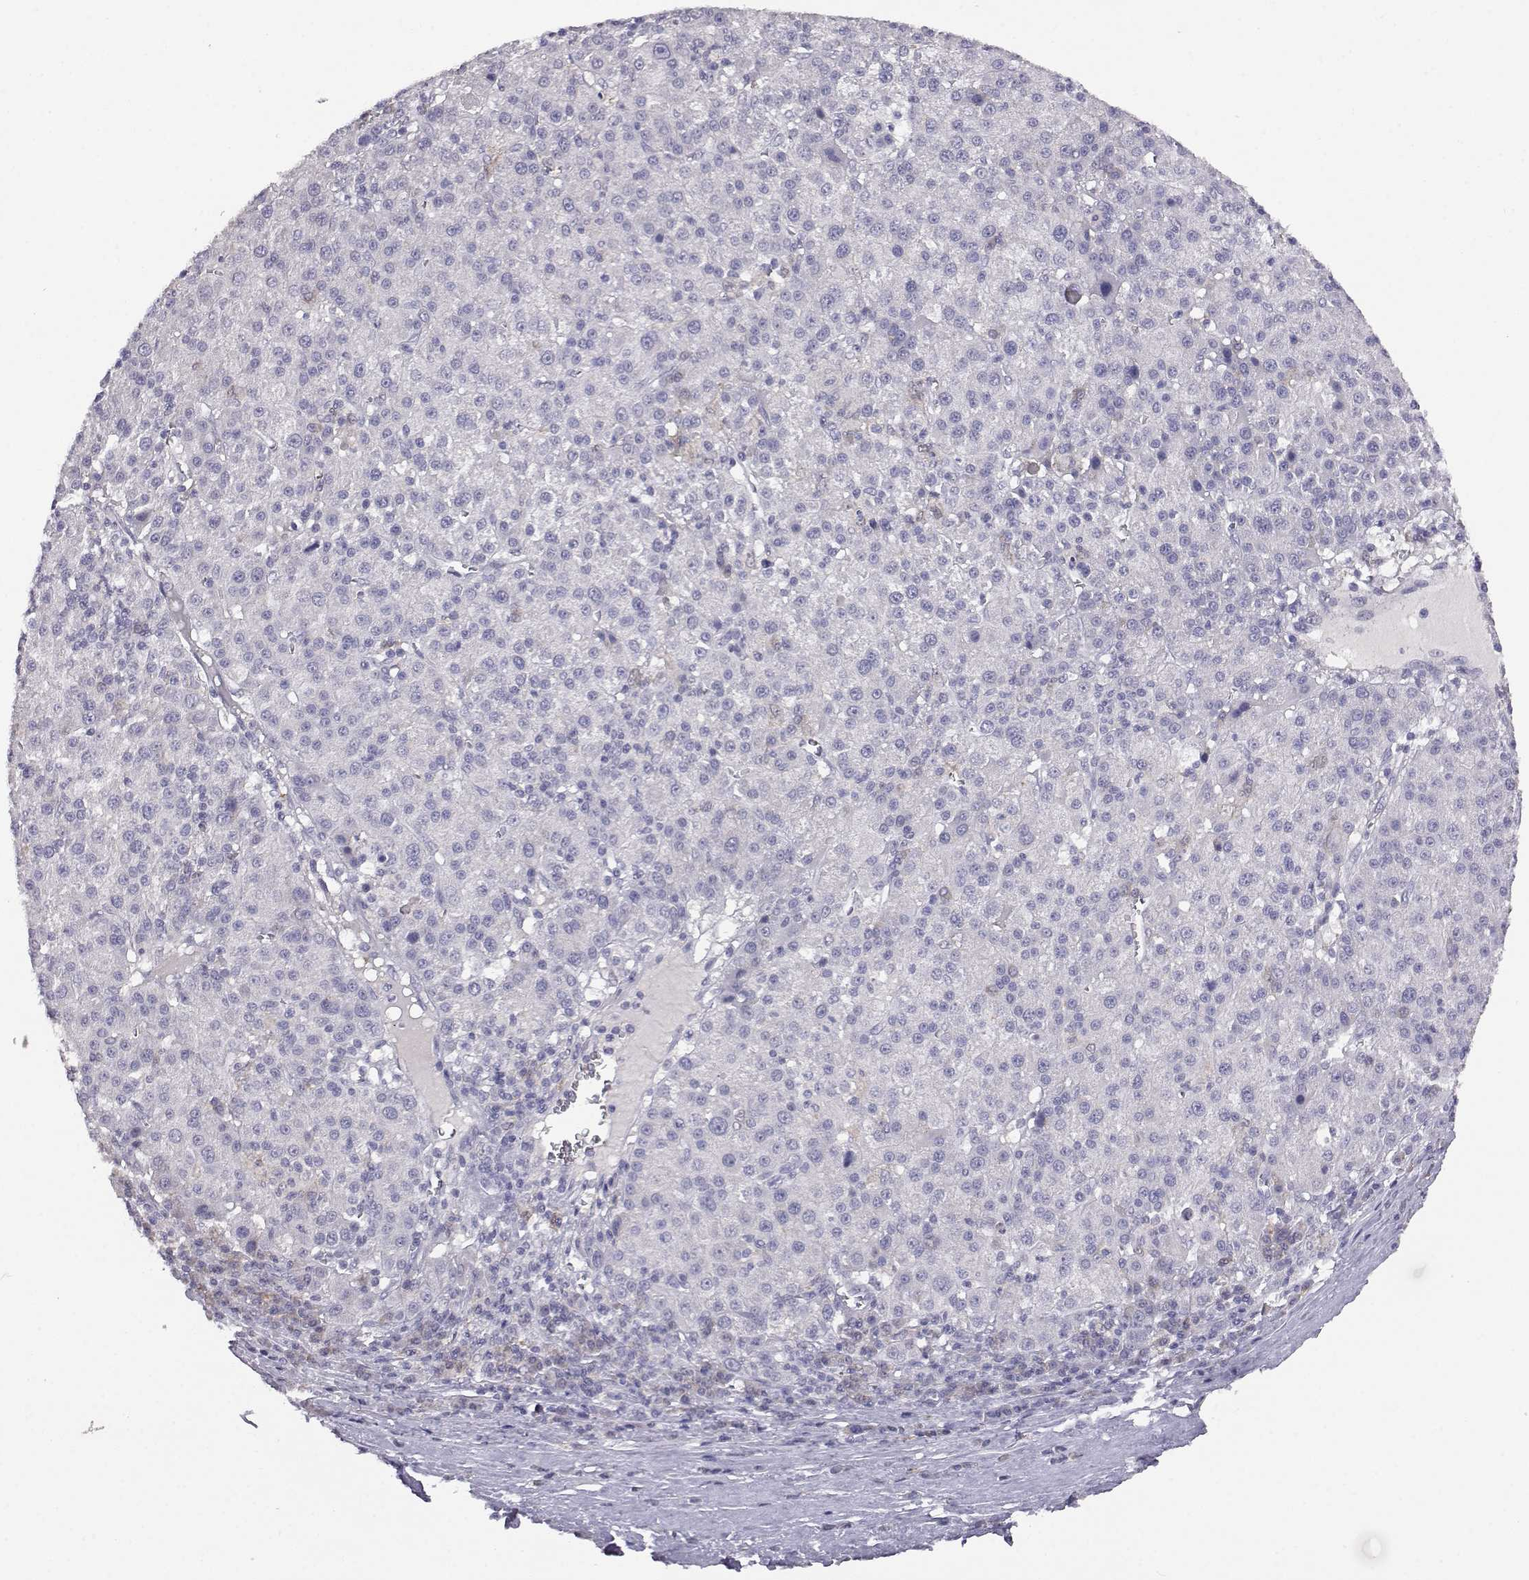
{"staining": {"intensity": "negative", "quantity": "none", "location": "none"}, "tissue": "liver cancer", "cell_type": "Tumor cells", "image_type": "cancer", "snomed": [{"axis": "morphology", "description": "Carcinoma, Hepatocellular, NOS"}, {"axis": "topography", "description": "Liver"}], "caption": "DAB immunohistochemical staining of hepatocellular carcinoma (liver) reveals no significant staining in tumor cells.", "gene": "AKR1B1", "patient": {"sex": "female", "age": 60}}